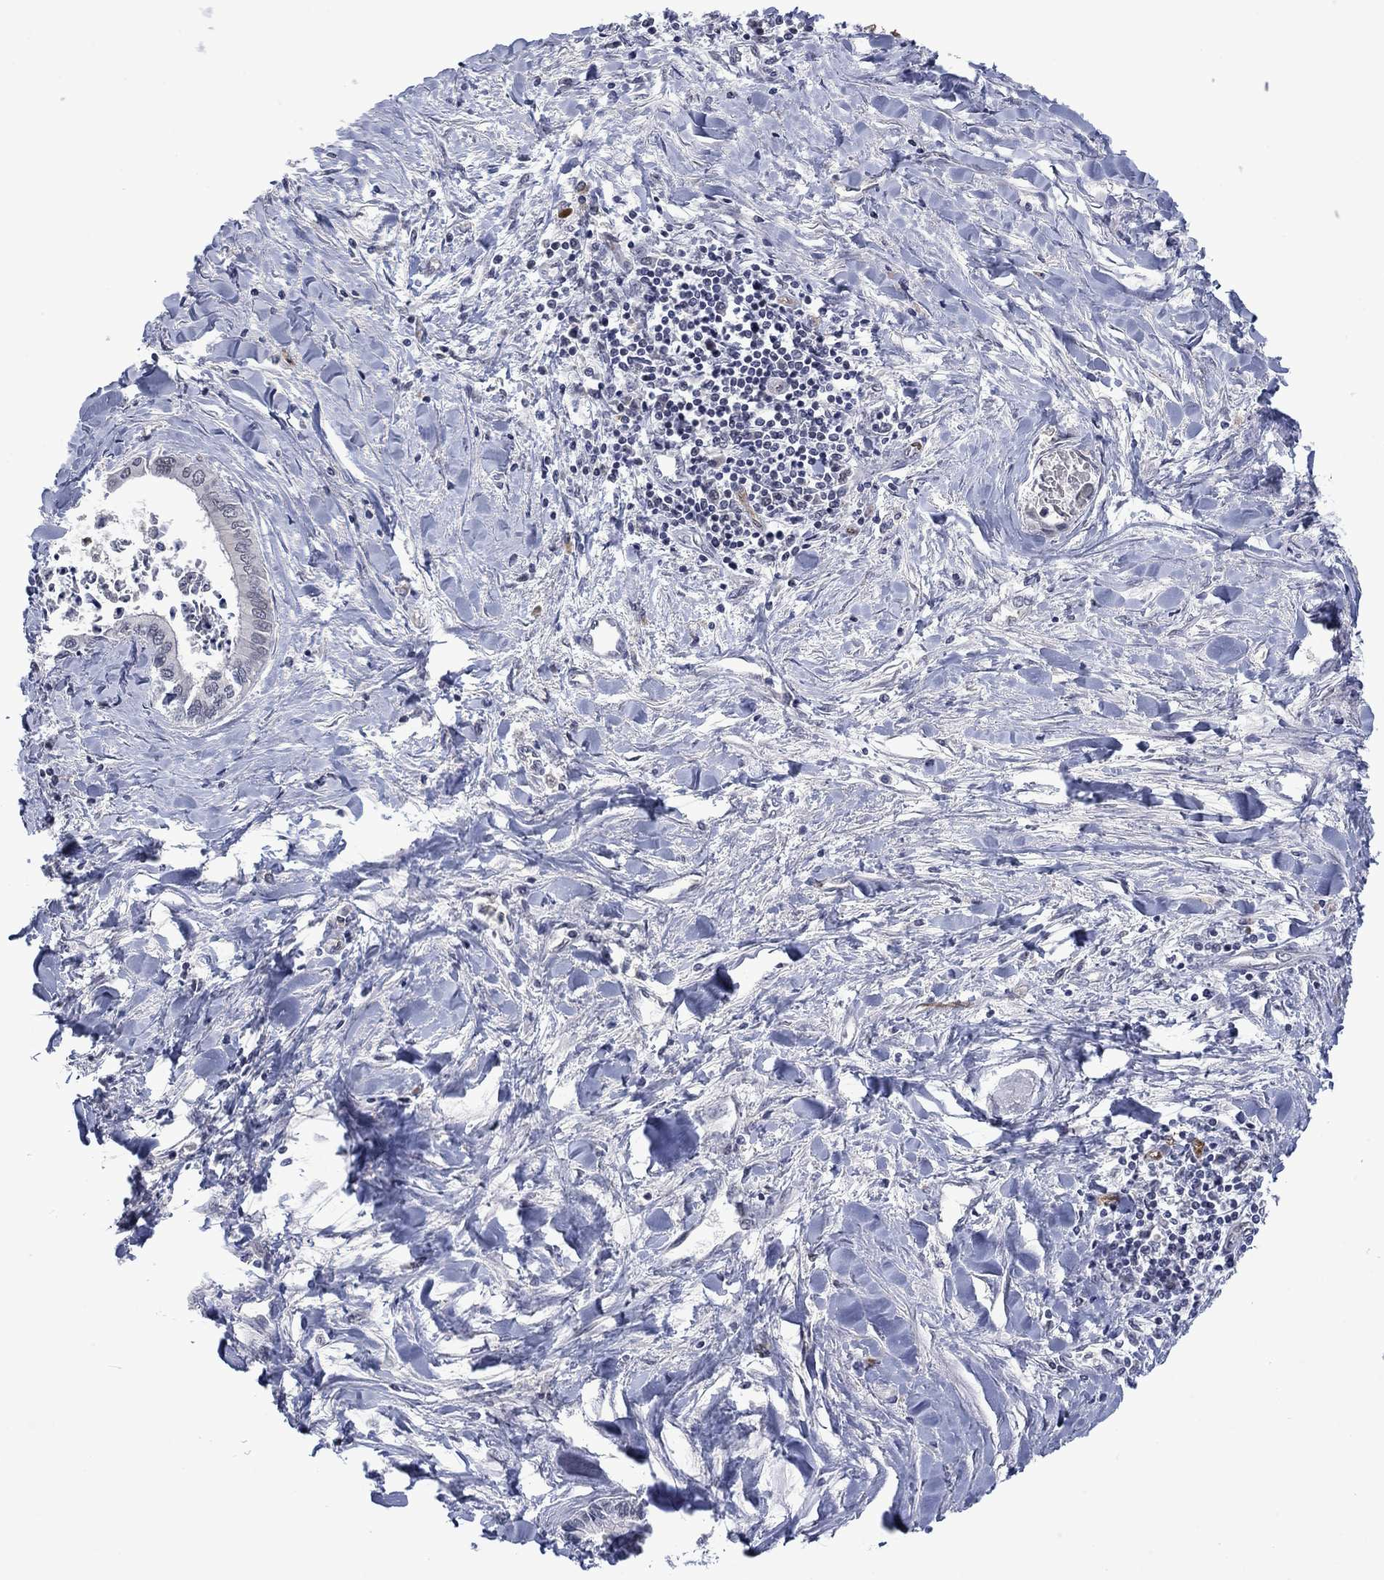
{"staining": {"intensity": "negative", "quantity": "none", "location": "none"}, "tissue": "liver cancer", "cell_type": "Tumor cells", "image_type": "cancer", "snomed": [{"axis": "morphology", "description": "Cholangiocarcinoma"}, {"axis": "topography", "description": "Liver"}], "caption": "Tumor cells show no significant protein positivity in liver cancer. The staining was performed using DAB (3,3'-diaminobenzidine) to visualize the protein expression in brown, while the nuclei were stained in blue with hematoxylin (Magnification: 20x).", "gene": "AGL", "patient": {"sex": "male", "age": 66}}